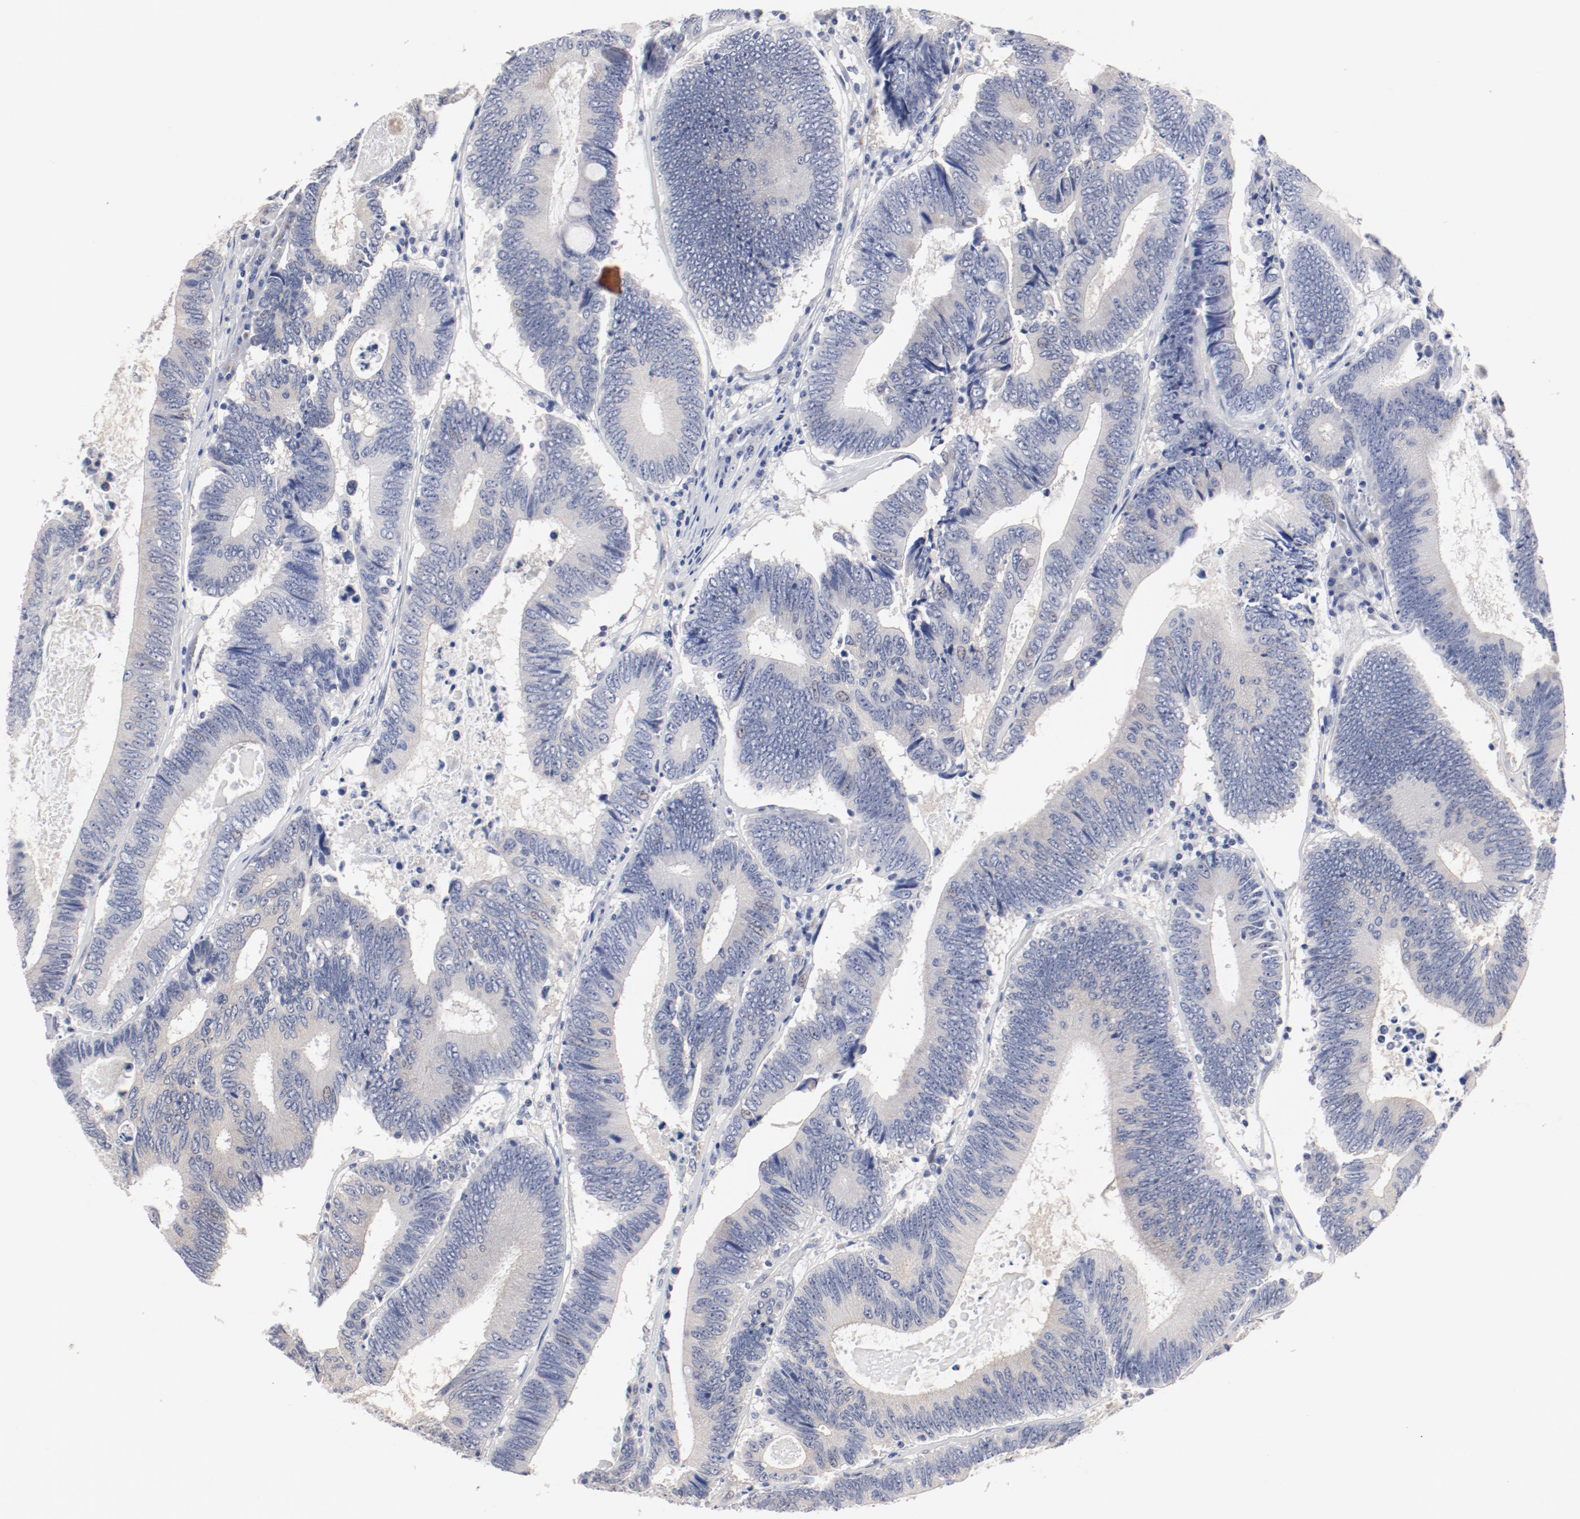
{"staining": {"intensity": "negative", "quantity": "none", "location": "none"}, "tissue": "colorectal cancer", "cell_type": "Tumor cells", "image_type": "cancer", "snomed": [{"axis": "morphology", "description": "Adenocarcinoma, NOS"}, {"axis": "topography", "description": "Colon"}], "caption": "DAB immunohistochemical staining of colorectal cancer (adenocarcinoma) shows no significant staining in tumor cells.", "gene": "GPR143", "patient": {"sex": "female", "age": 78}}